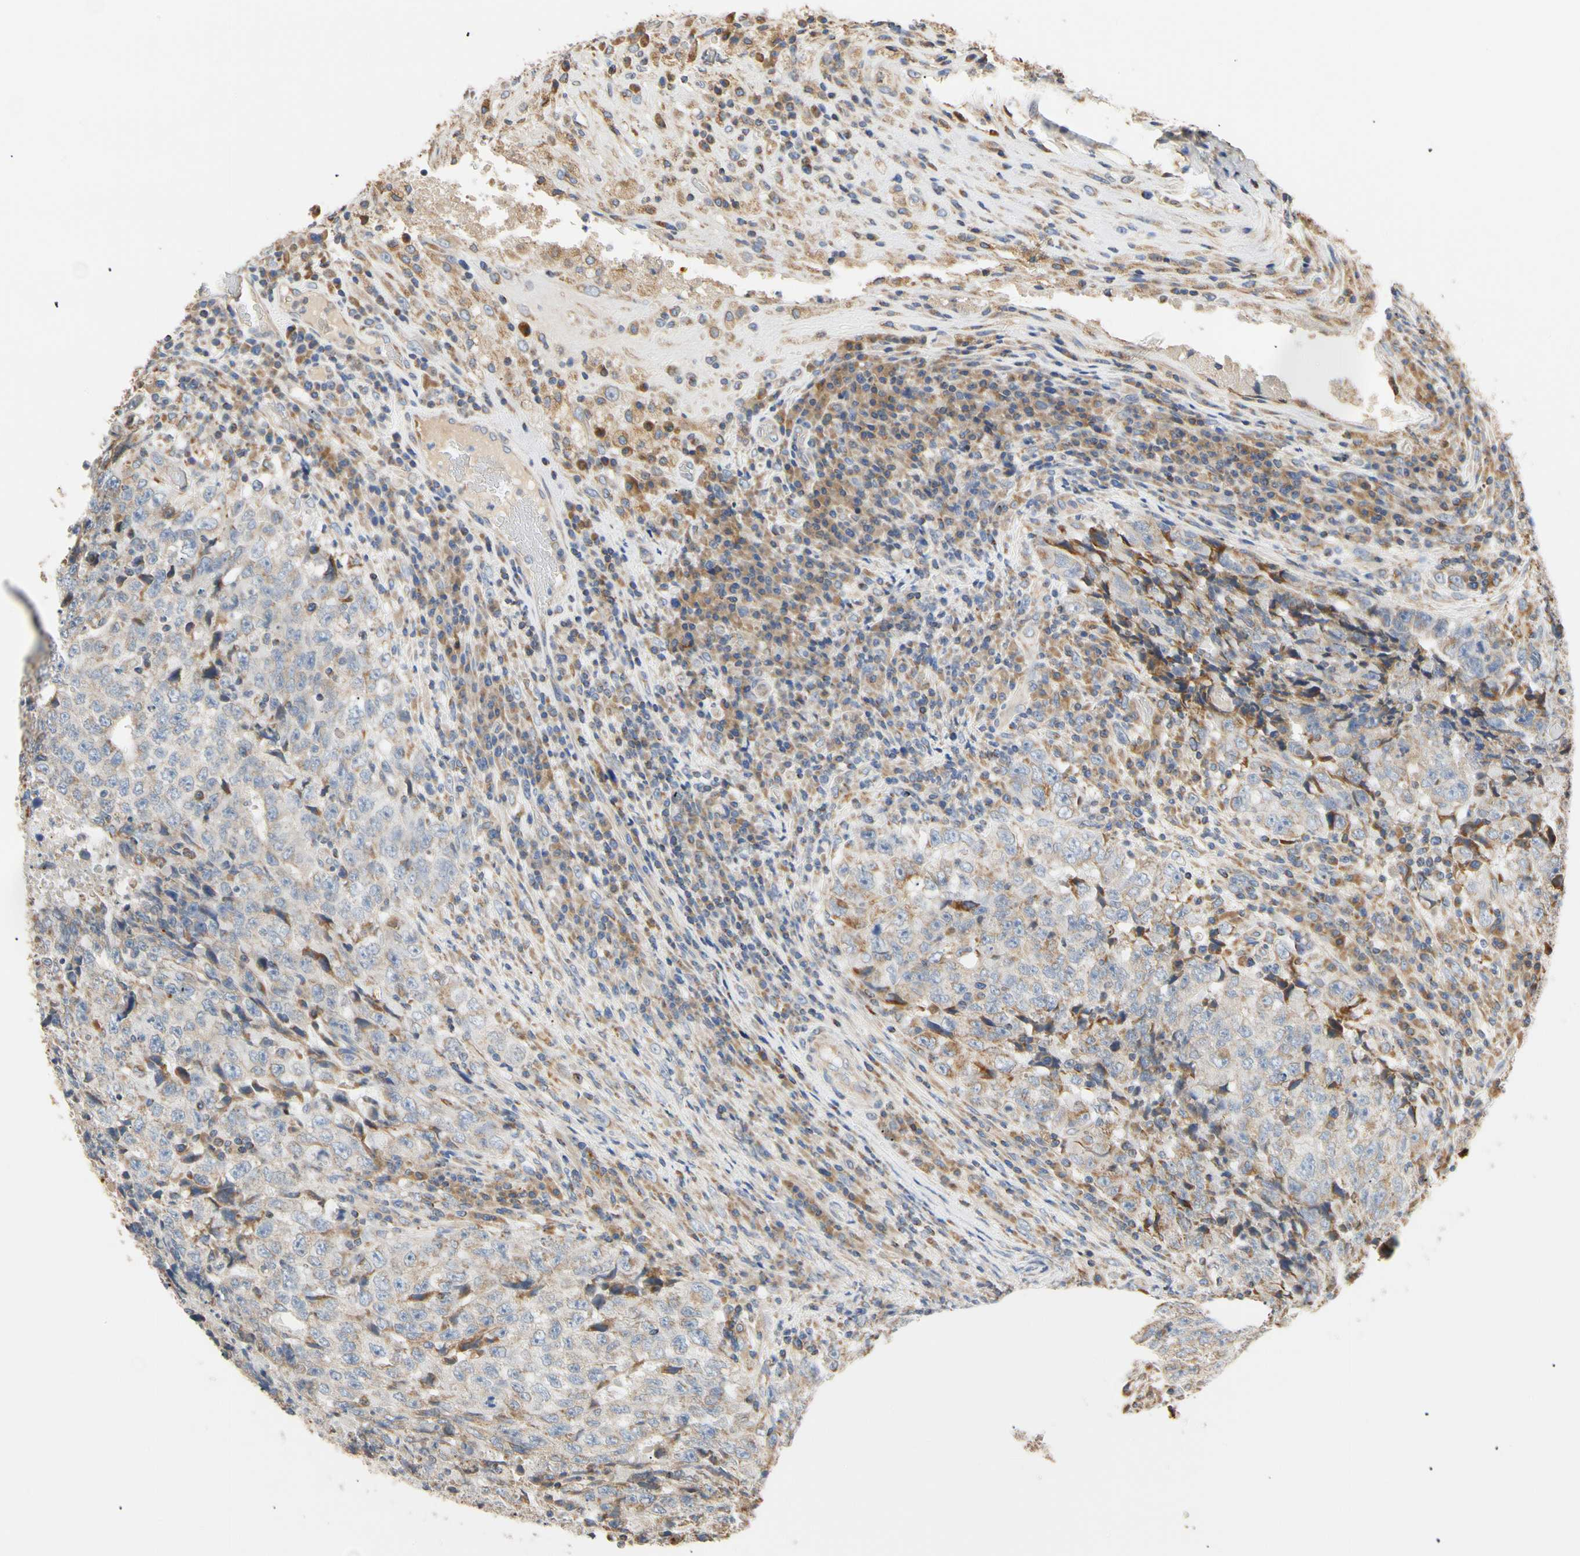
{"staining": {"intensity": "weak", "quantity": "25%-75%", "location": "cytoplasmic/membranous"}, "tissue": "testis cancer", "cell_type": "Tumor cells", "image_type": "cancer", "snomed": [{"axis": "morphology", "description": "Necrosis, NOS"}, {"axis": "morphology", "description": "Carcinoma, Embryonal, NOS"}, {"axis": "topography", "description": "Testis"}], "caption": "An image showing weak cytoplasmic/membranous expression in approximately 25%-75% of tumor cells in embryonal carcinoma (testis), as visualized by brown immunohistochemical staining.", "gene": "PLGRKT", "patient": {"sex": "male", "age": 19}}